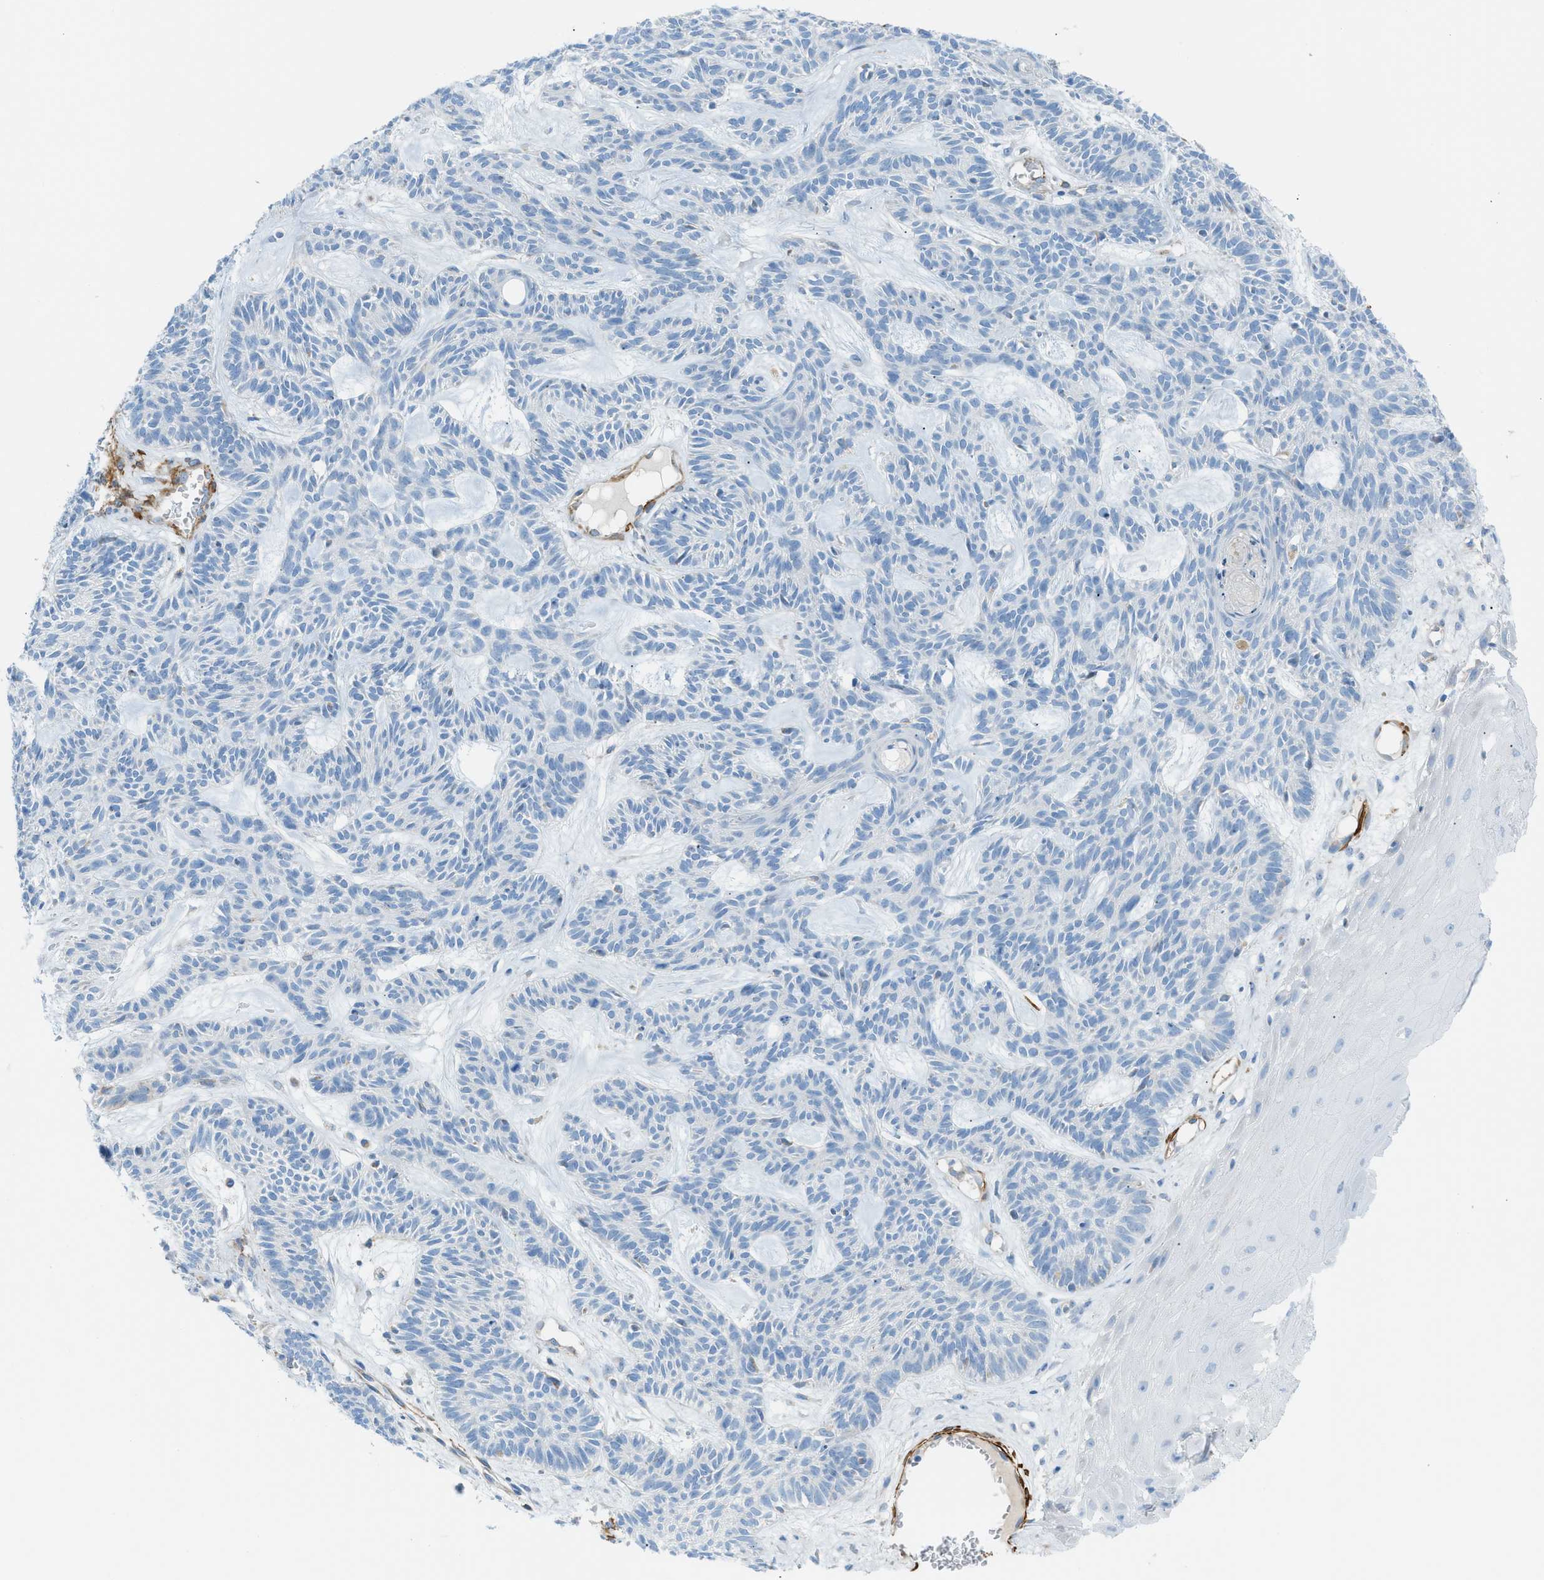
{"staining": {"intensity": "negative", "quantity": "none", "location": "none"}, "tissue": "skin cancer", "cell_type": "Tumor cells", "image_type": "cancer", "snomed": [{"axis": "morphology", "description": "Basal cell carcinoma"}, {"axis": "topography", "description": "Skin"}], "caption": "Human basal cell carcinoma (skin) stained for a protein using immunohistochemistry (IHC) shows no positivity in tumor cells.", "gene": "MYH11", "patient": {"sex": "male", "age": 67}}